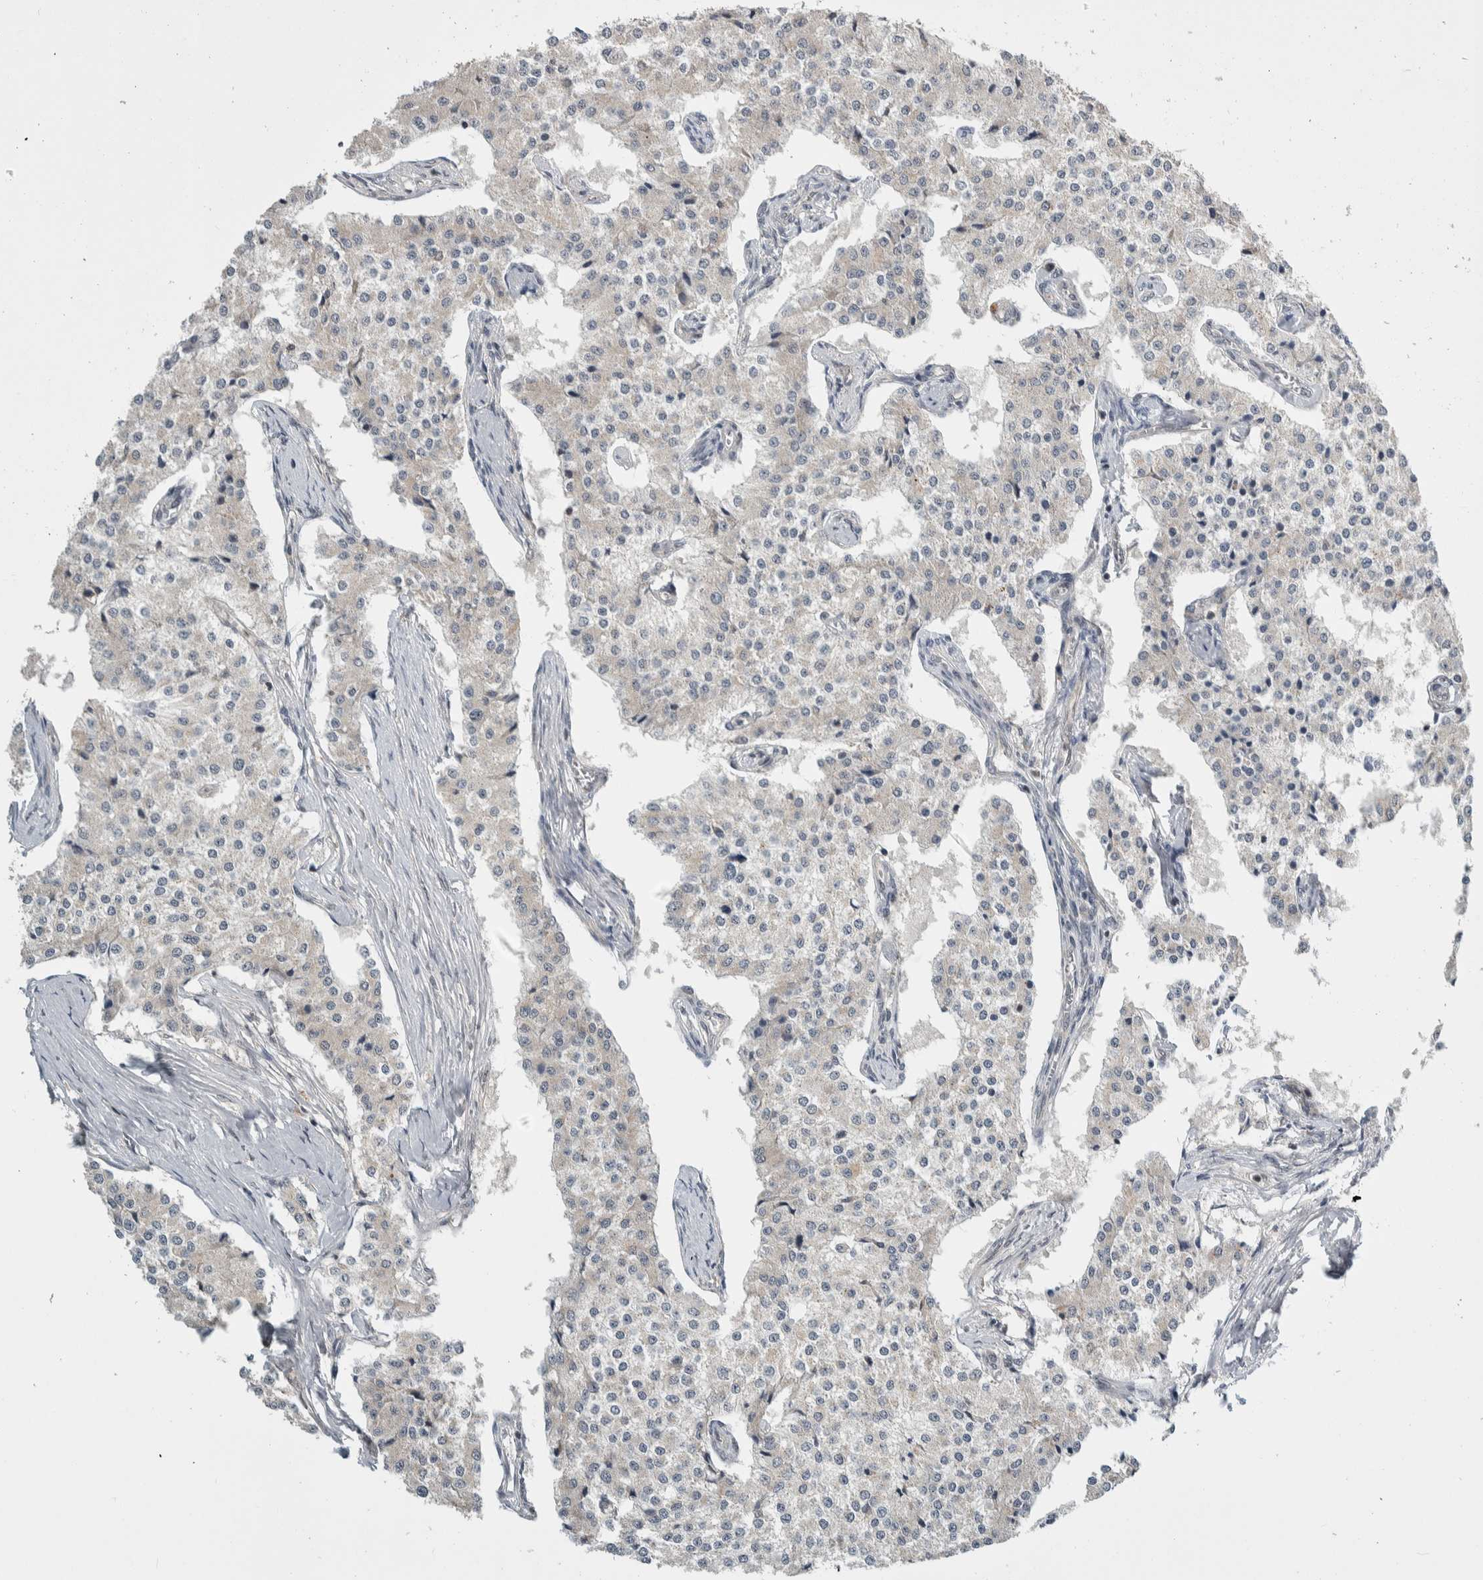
{"staining": {"intensity": "negative", "quantity": "none", "location": "none"}, "tissue": "carcinoid", "cell_type": "Tumor cells", "image_type": "cancer", "snomed": [{"axis": "morphology", "description": "Carcinoid, malignant, NOS"}, {"axis": "topography", "description": "Colon"}], "caption": "Tumor cells are negative for protein expression in human carcinoid.", "gene": "CCDC43", "patient": {"sex": "female", "age": 52}}